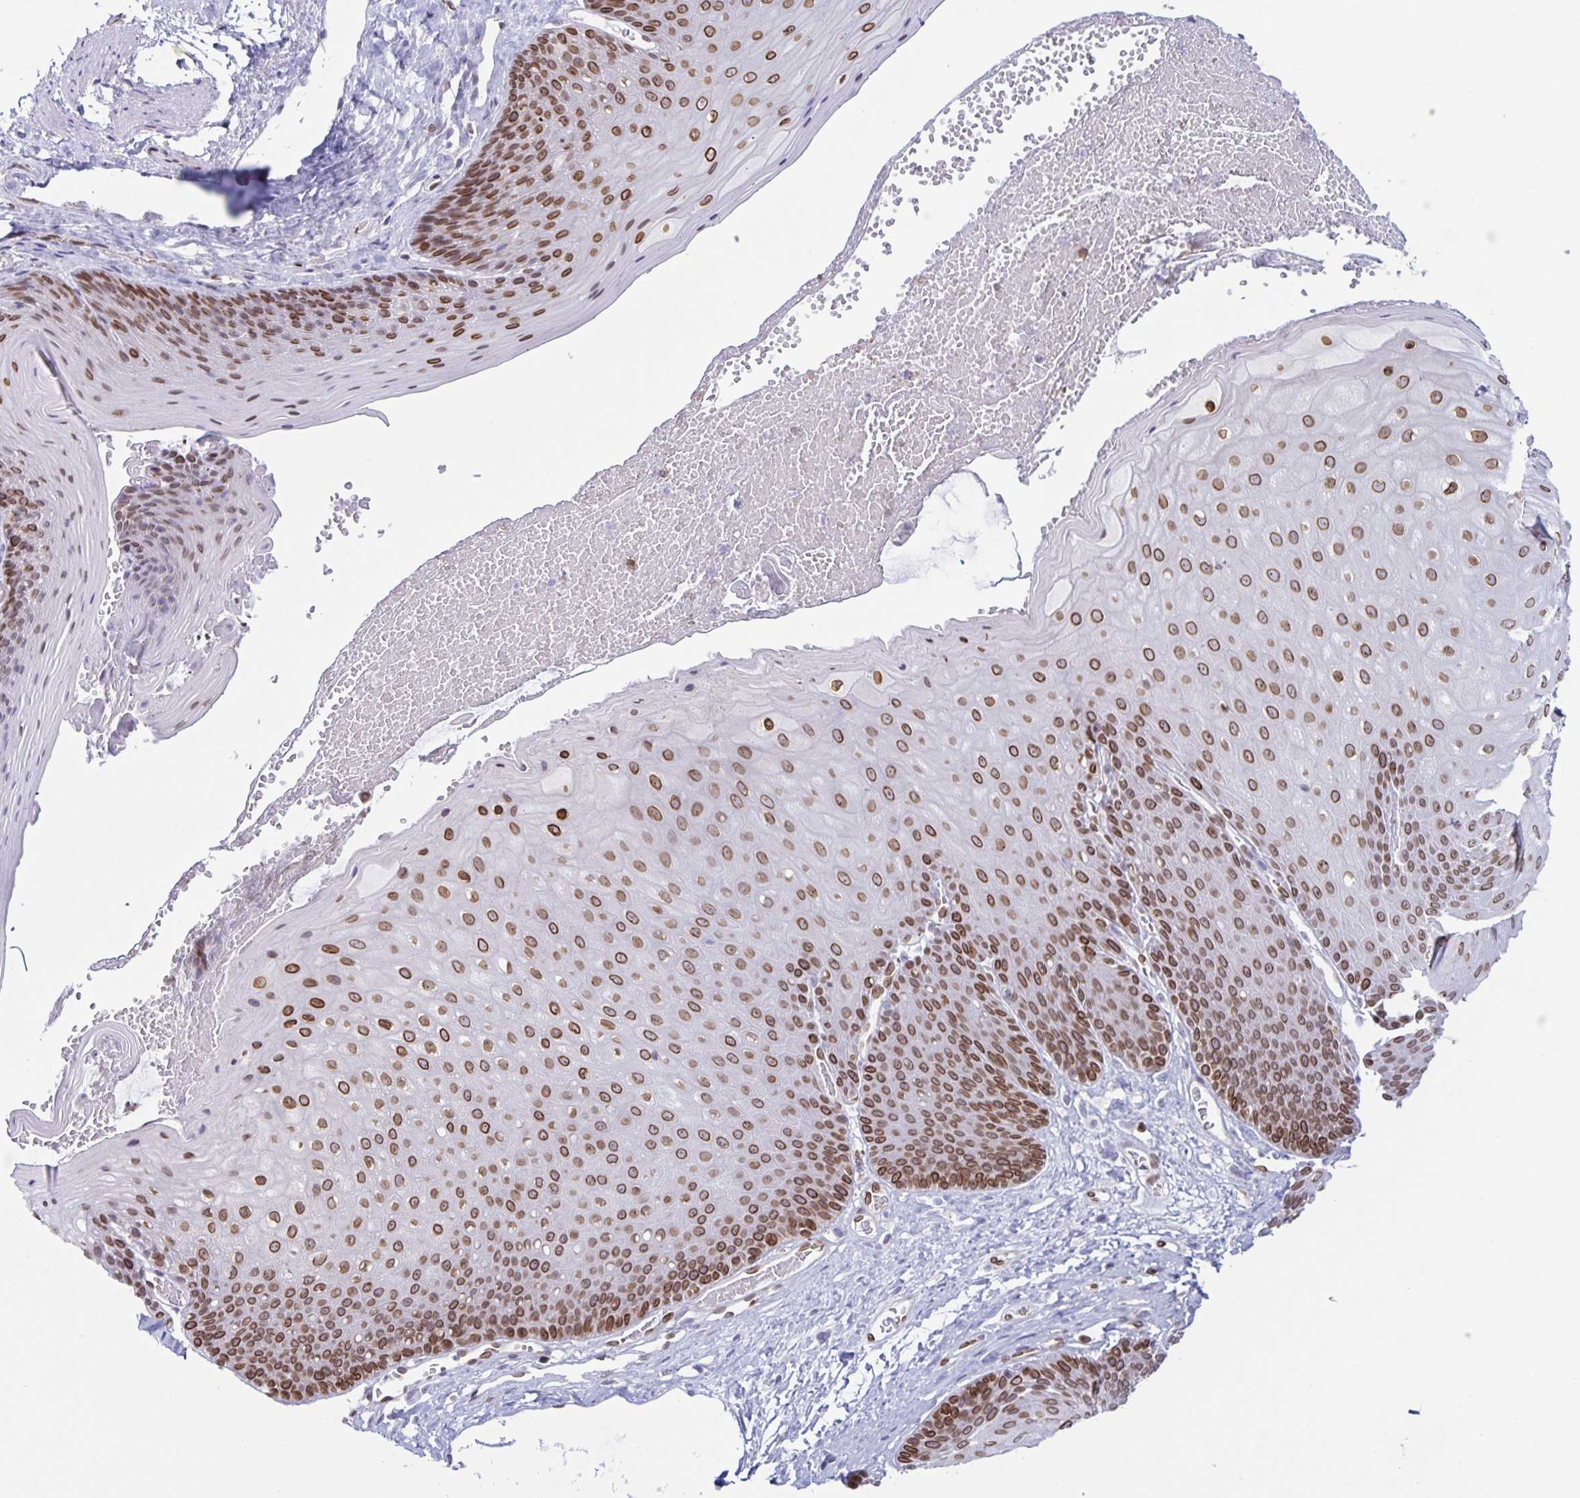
{"staining": {"intensity": "strong", "quantity": ">75%", "location": "cytoplasmic/membranous,nuclear"}, "tissue": "skin", "cell_type": "Epidermal cells", "image_type": "normal", "snomed": [{"axis": "morphology", "description": "Normal tissue, NOS"}, {"axis": "topography", "description": "Anal"}], "caption": "Protein expression analysis of benign skin displays strong cytoplasmic/membranous,nuclear expression in about >75% of epidermal cells.", "gene": "SYNE2", "patient": {"sex": "male", "age": 53}}